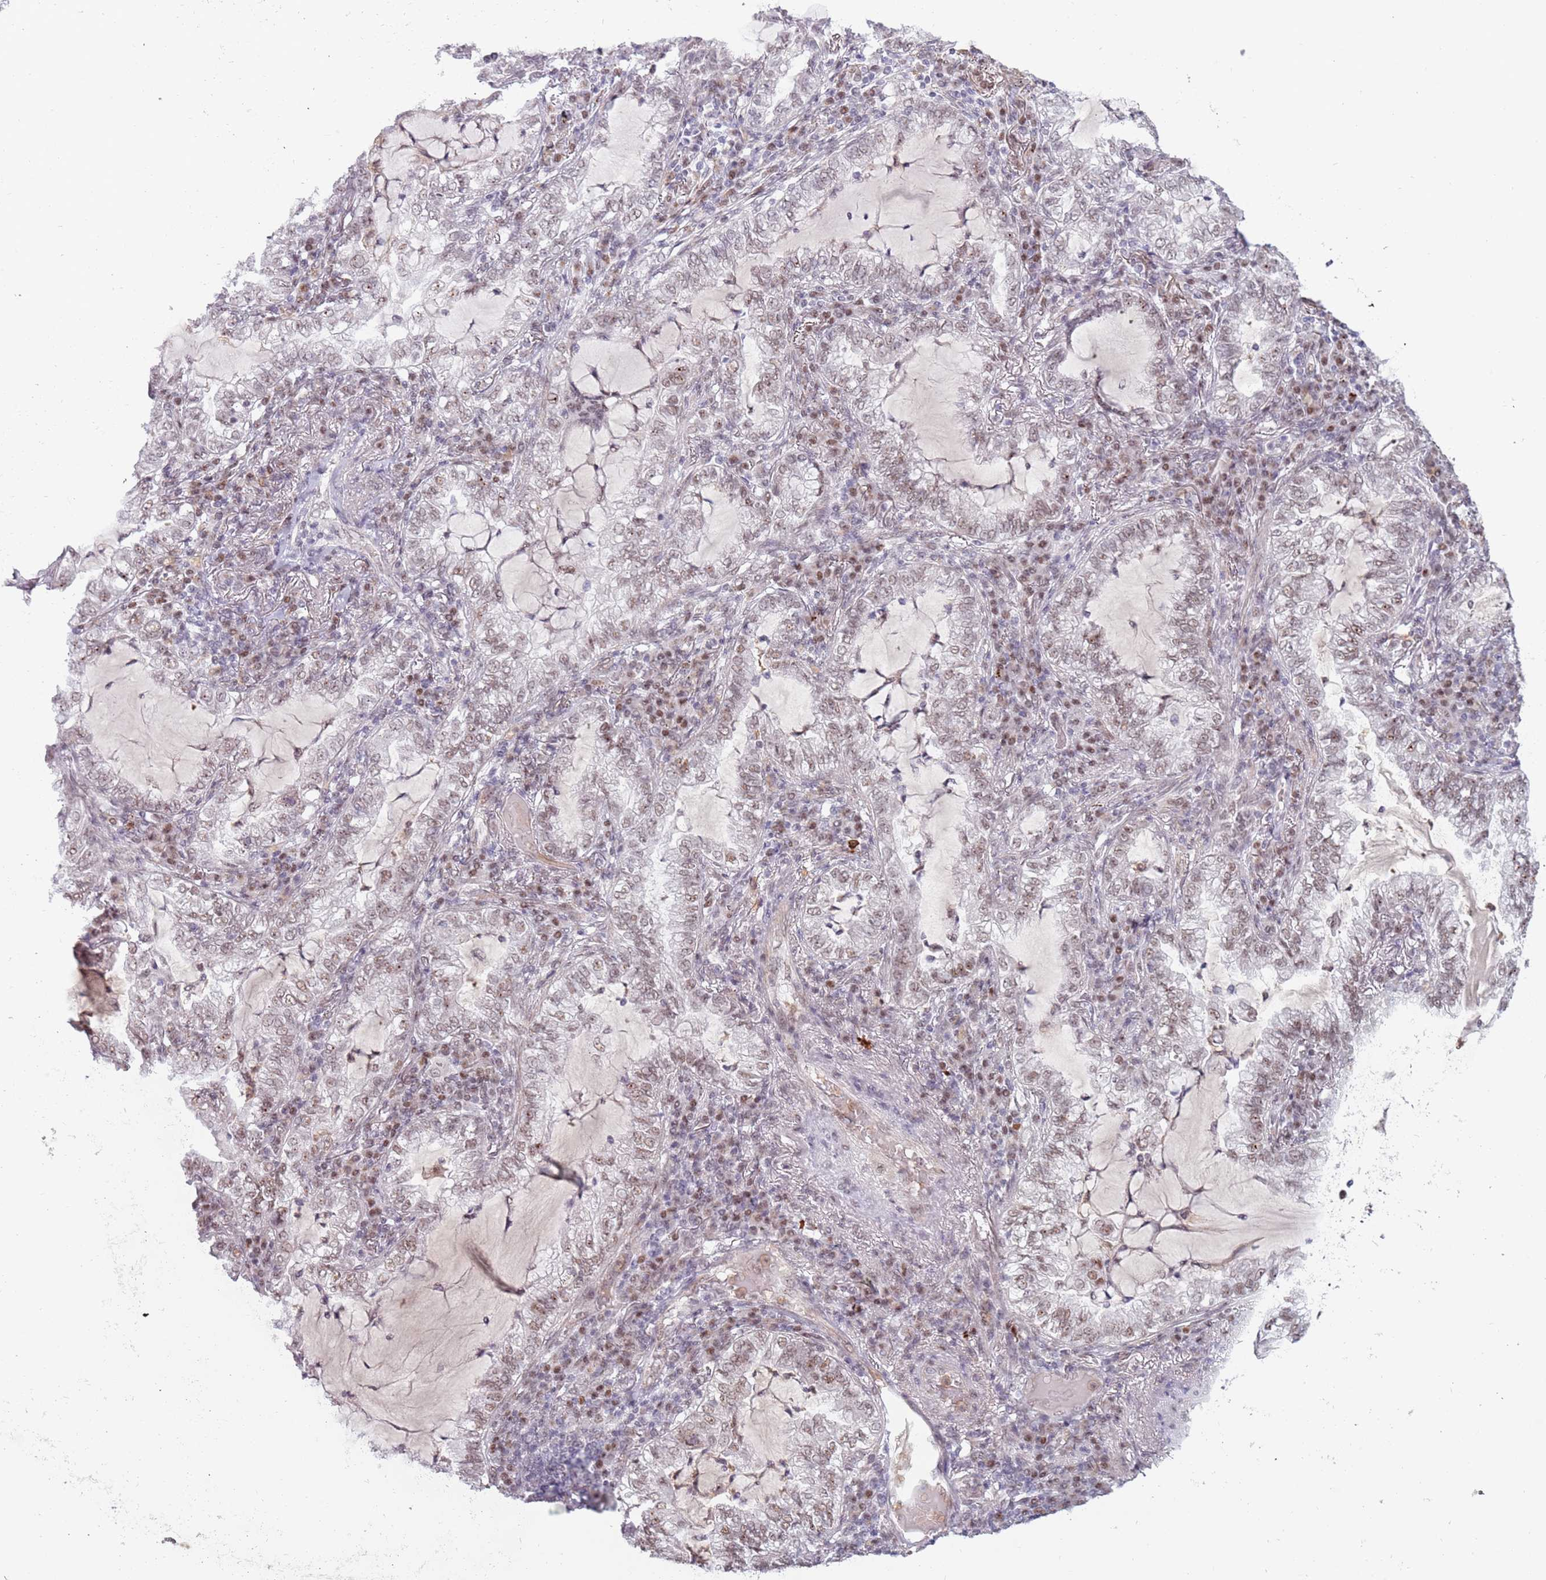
{"staining": {"intensity": "weak", "quantity": "25%-75%", "location": "nuclear"}, "tissue": "lung cancer", "cell_type": "Tumor cells", "image_type": "cancer", "snomed": [{"axis": "morphology", "description": "Adenocarcinoma, NOS"}, {"axis": "topography", "description": "Lung"}], "caption": "Immunohistochemistry (IHC) photomicrograph of human lung adenocarcinoma stained for a protein (brown), which reveals low levels of weak nuclear positivity in about 25%-75% of tumor cells.", "gene": "REXO4", "patient": {"sex": "female", "age": 73}}